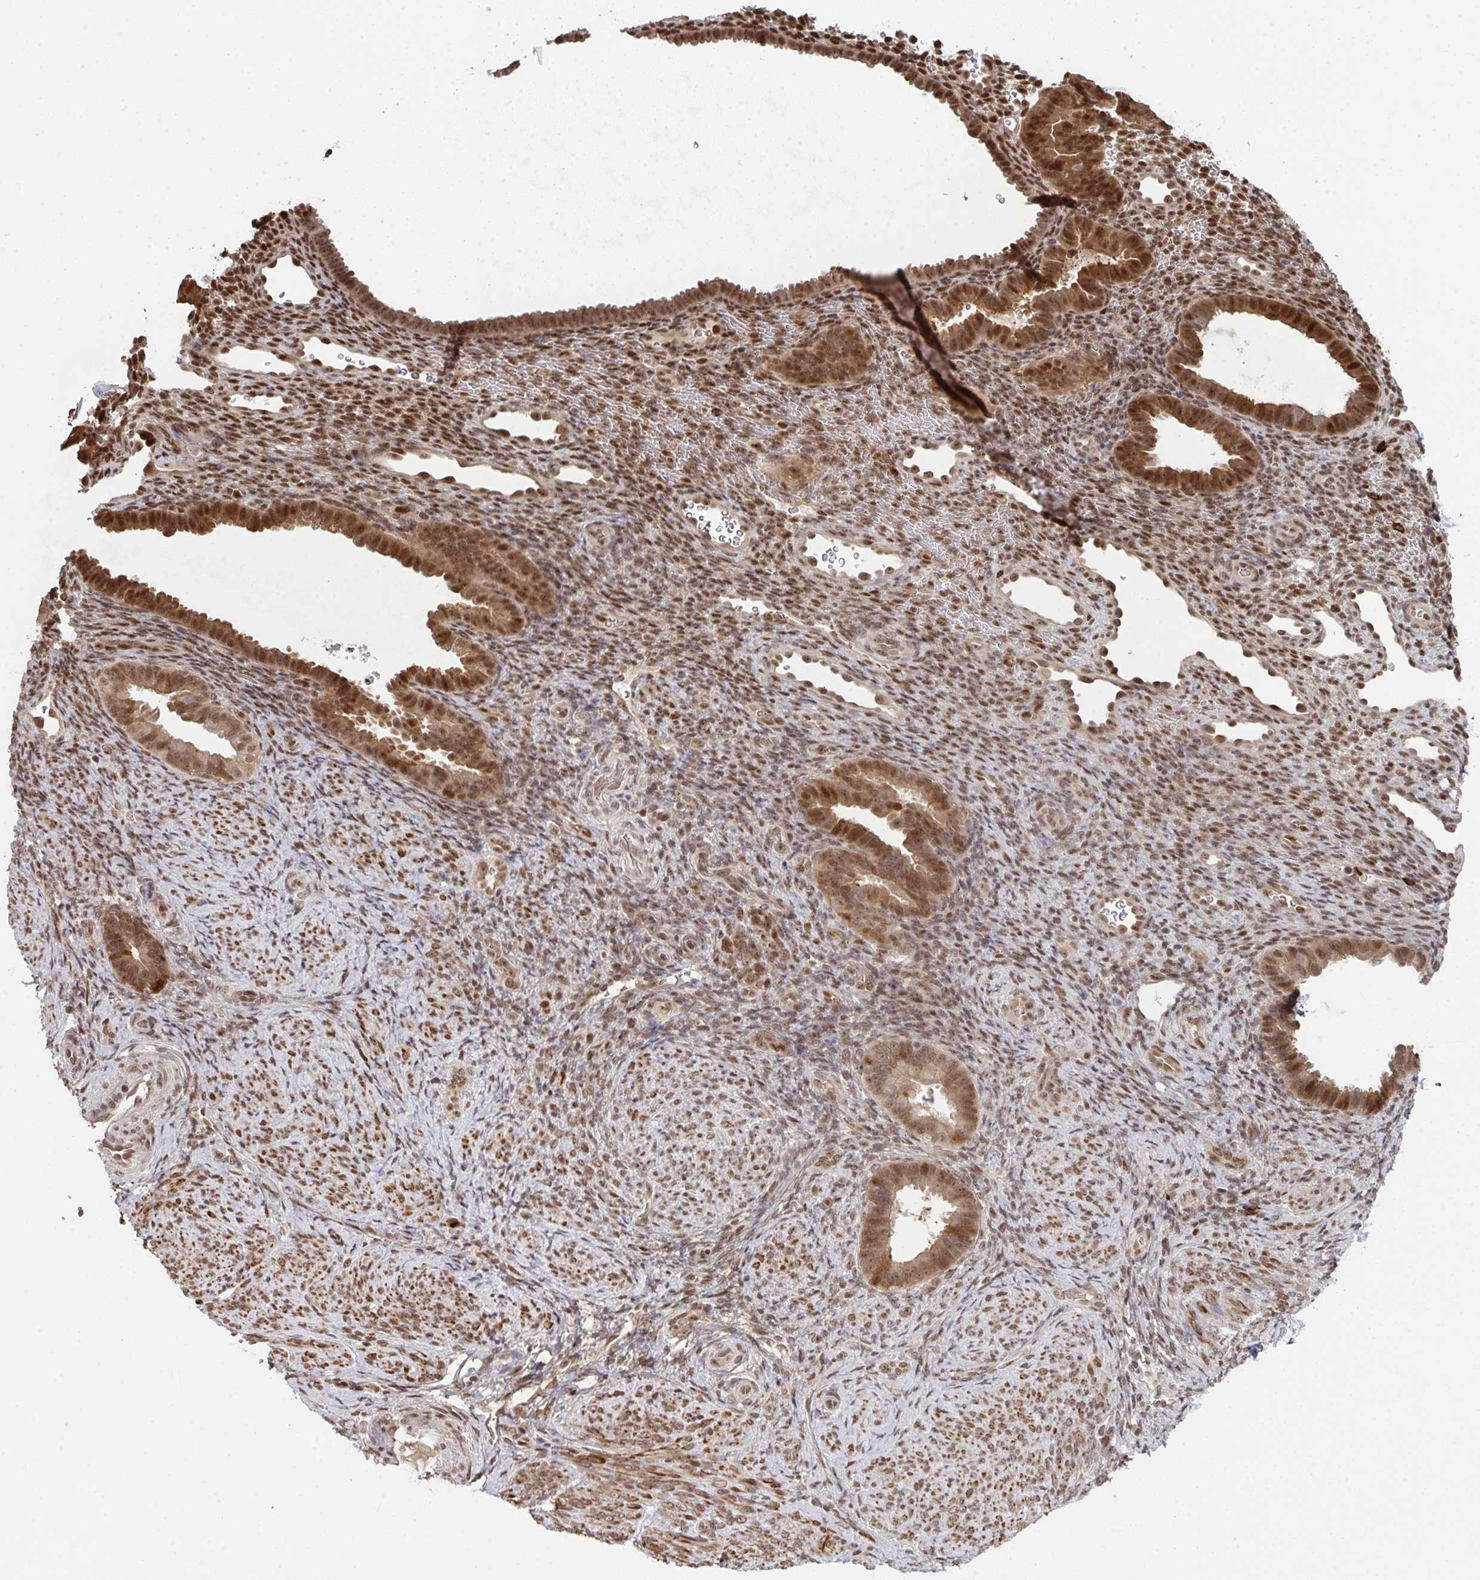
{"staining": {"intensity": "moderate", "quantity": "25%-75%", "location": "nuclear"}, "tissue": "endometrium", "cell_type": "Cells in endometrial stroma", "image_type": "normal", "snomed": [{"axis": "morphology", "description": "Normal tissue, NOS"}, {"axis": "topography", "description": "Endometrium"}], "caption": "Protein expression analysis of unremarkable human endometrium reveals moderate nuclear positivity in approximately 25%-75% of cells in endometrial stroma.", "gene": "UXT", "patient": {"sex": "female", "age": 34}}